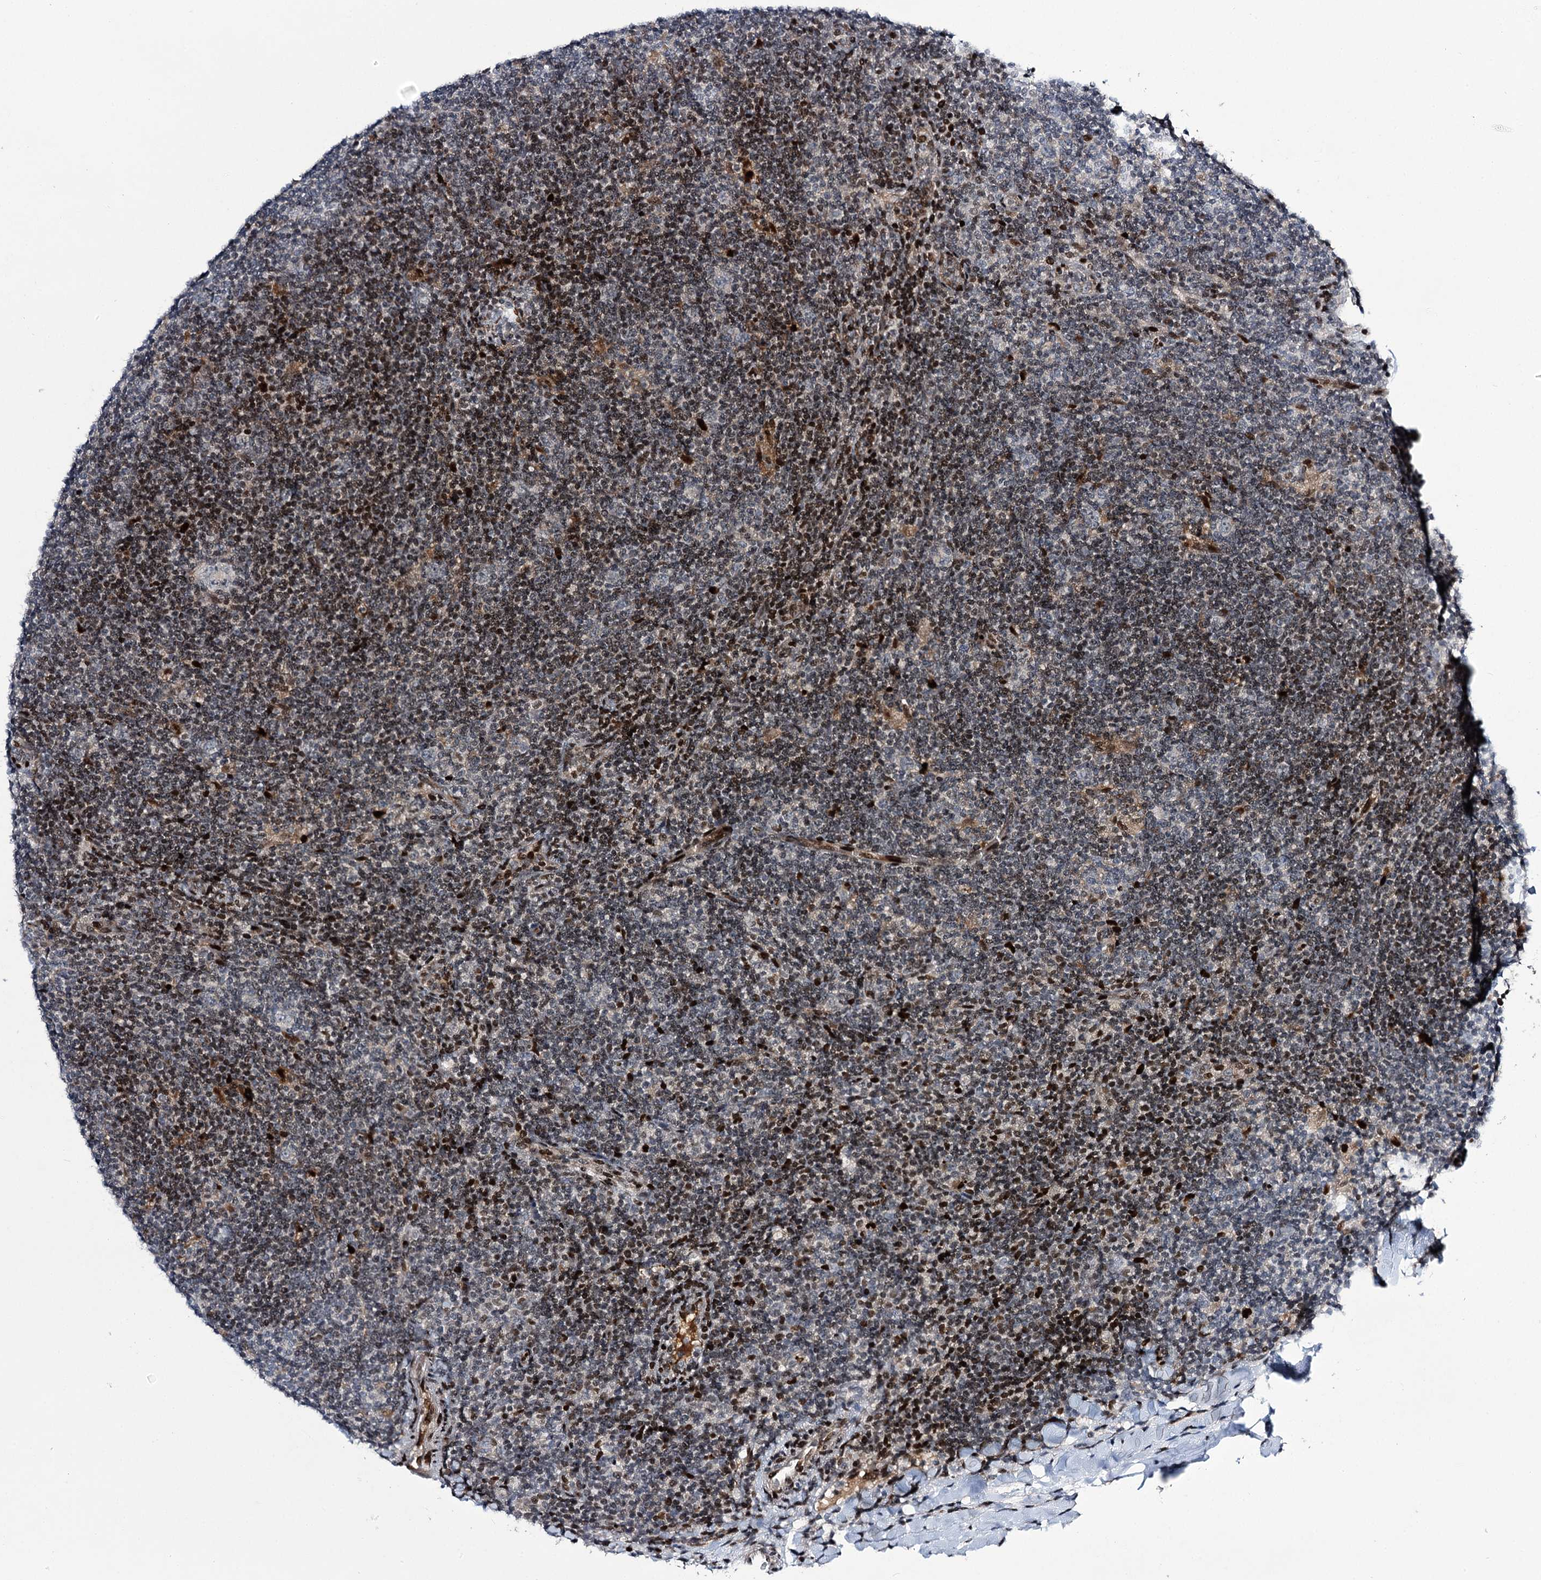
{"staining": {"intensity": "negative", "quantity": "none", "location": "none"}, "tissue": "lymphoma", "cell_type": "Tumor cells", "image_type": "cancer", "snomed": [{"axis": "morphology", "description": "Hodgkin's disease, NOS"}, {"axis": "topography", "description": "Lymph node"}], "caption": "IHC image of lymphoma stained for a protein (brown), which displays no expression in tumor cells.", "gene": "ITFG2", "patient": {"sex": "female", "age": 57}}